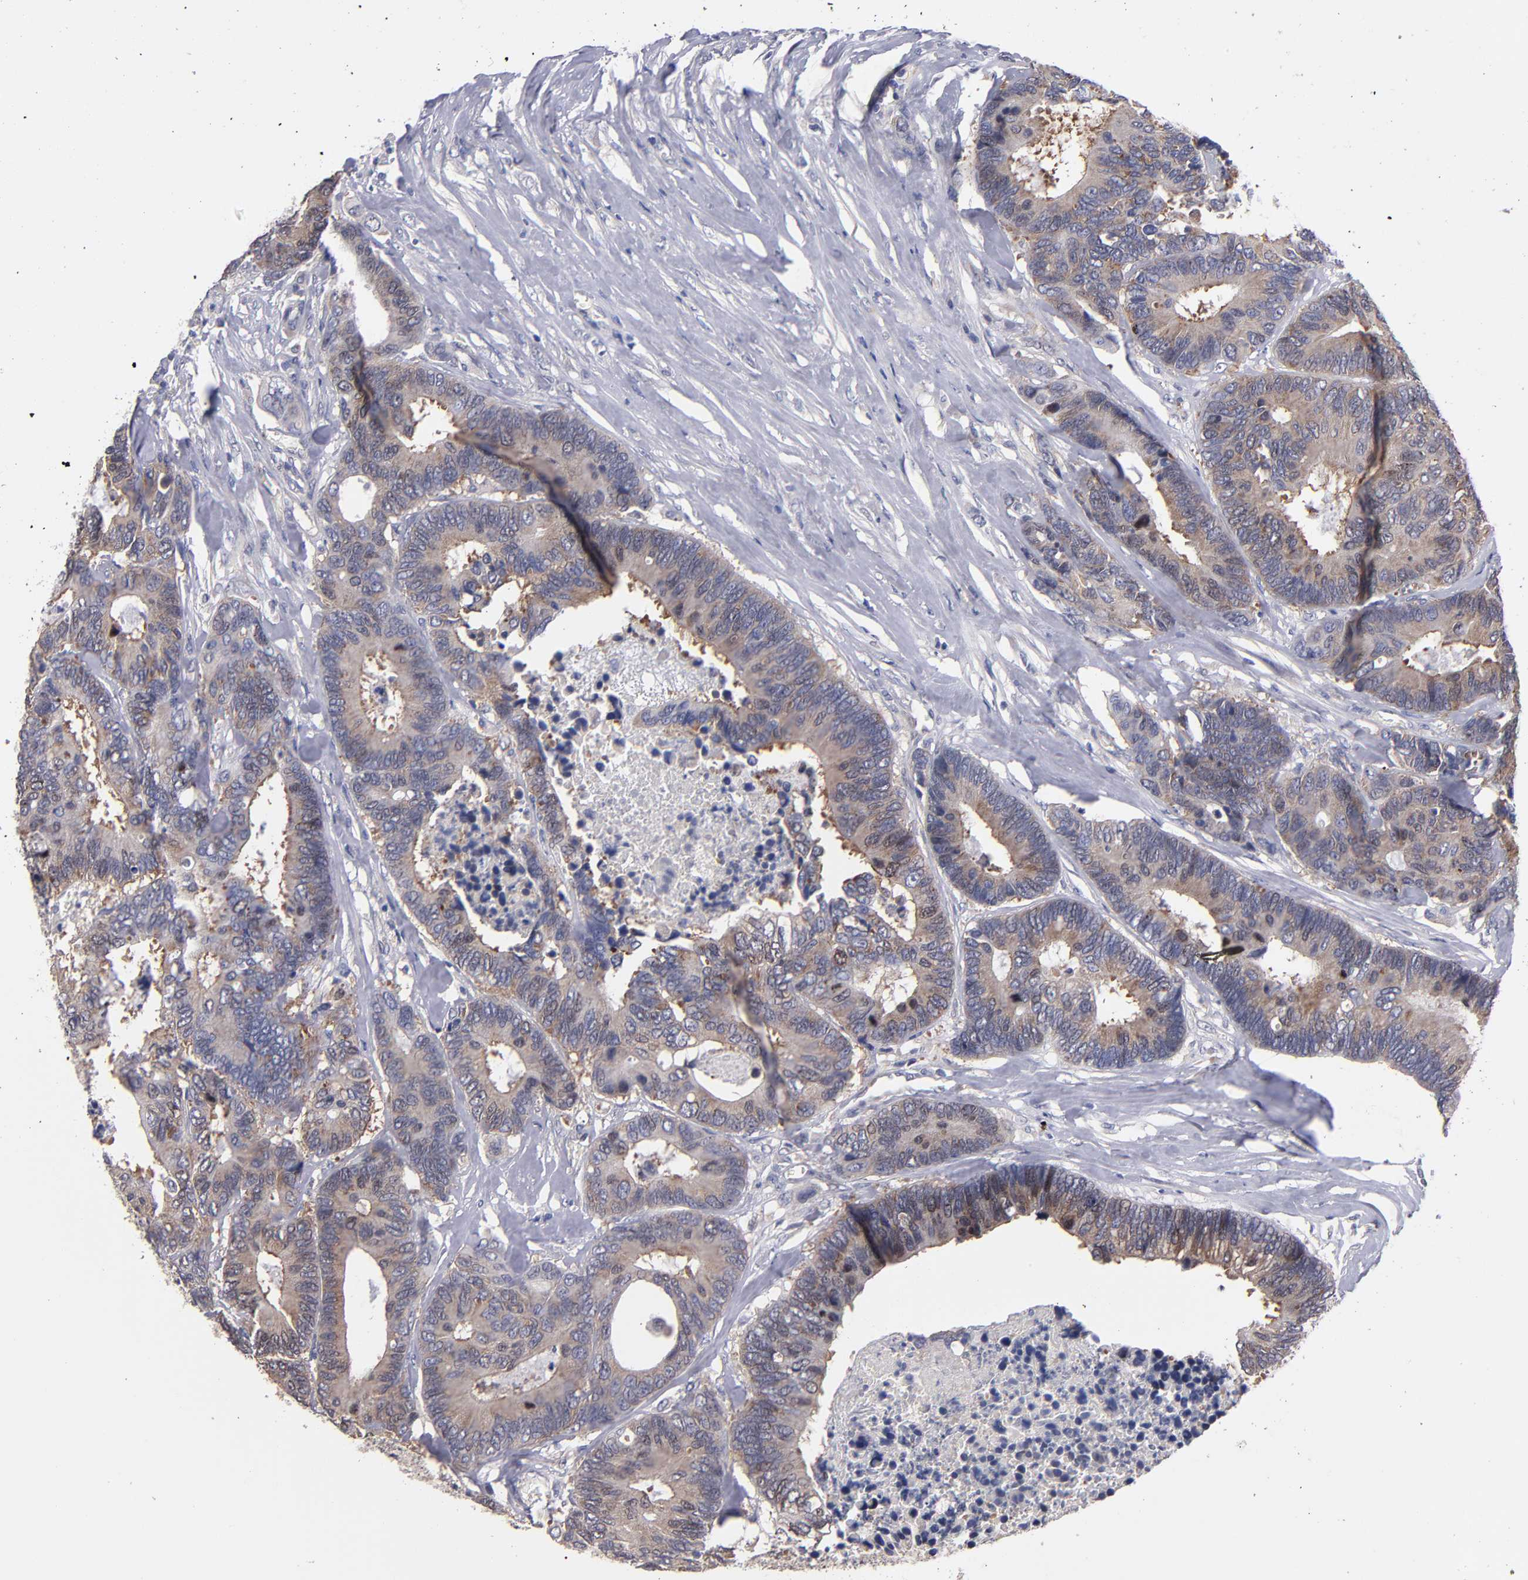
{"staining": {"intensity": "weak", "quantity": ">75%", "location": "cytoplasmic/membranous"}, "tissue": "colorectal cancer", "cell_type": "Tumor cells", "image_type": "cancer", "snomed": [{"axis": "morphology", "description": "Adenocarcinoma, NOS"}, {"axis": "topography", "description": "Rectum"}], "caption": "IHC image of neoplastic tissue: colorectal cancer (adenocarcinoma) stained using immunohistochemistry (IHC) shows low levels of weak protein expression localized specifically in the cytoplasmic/membranous of tumor cells, appearing as a cytoplasmic/membranous brown color.", "gene": "EIF3L", "patient": {"sex": "male", "age": 55}}